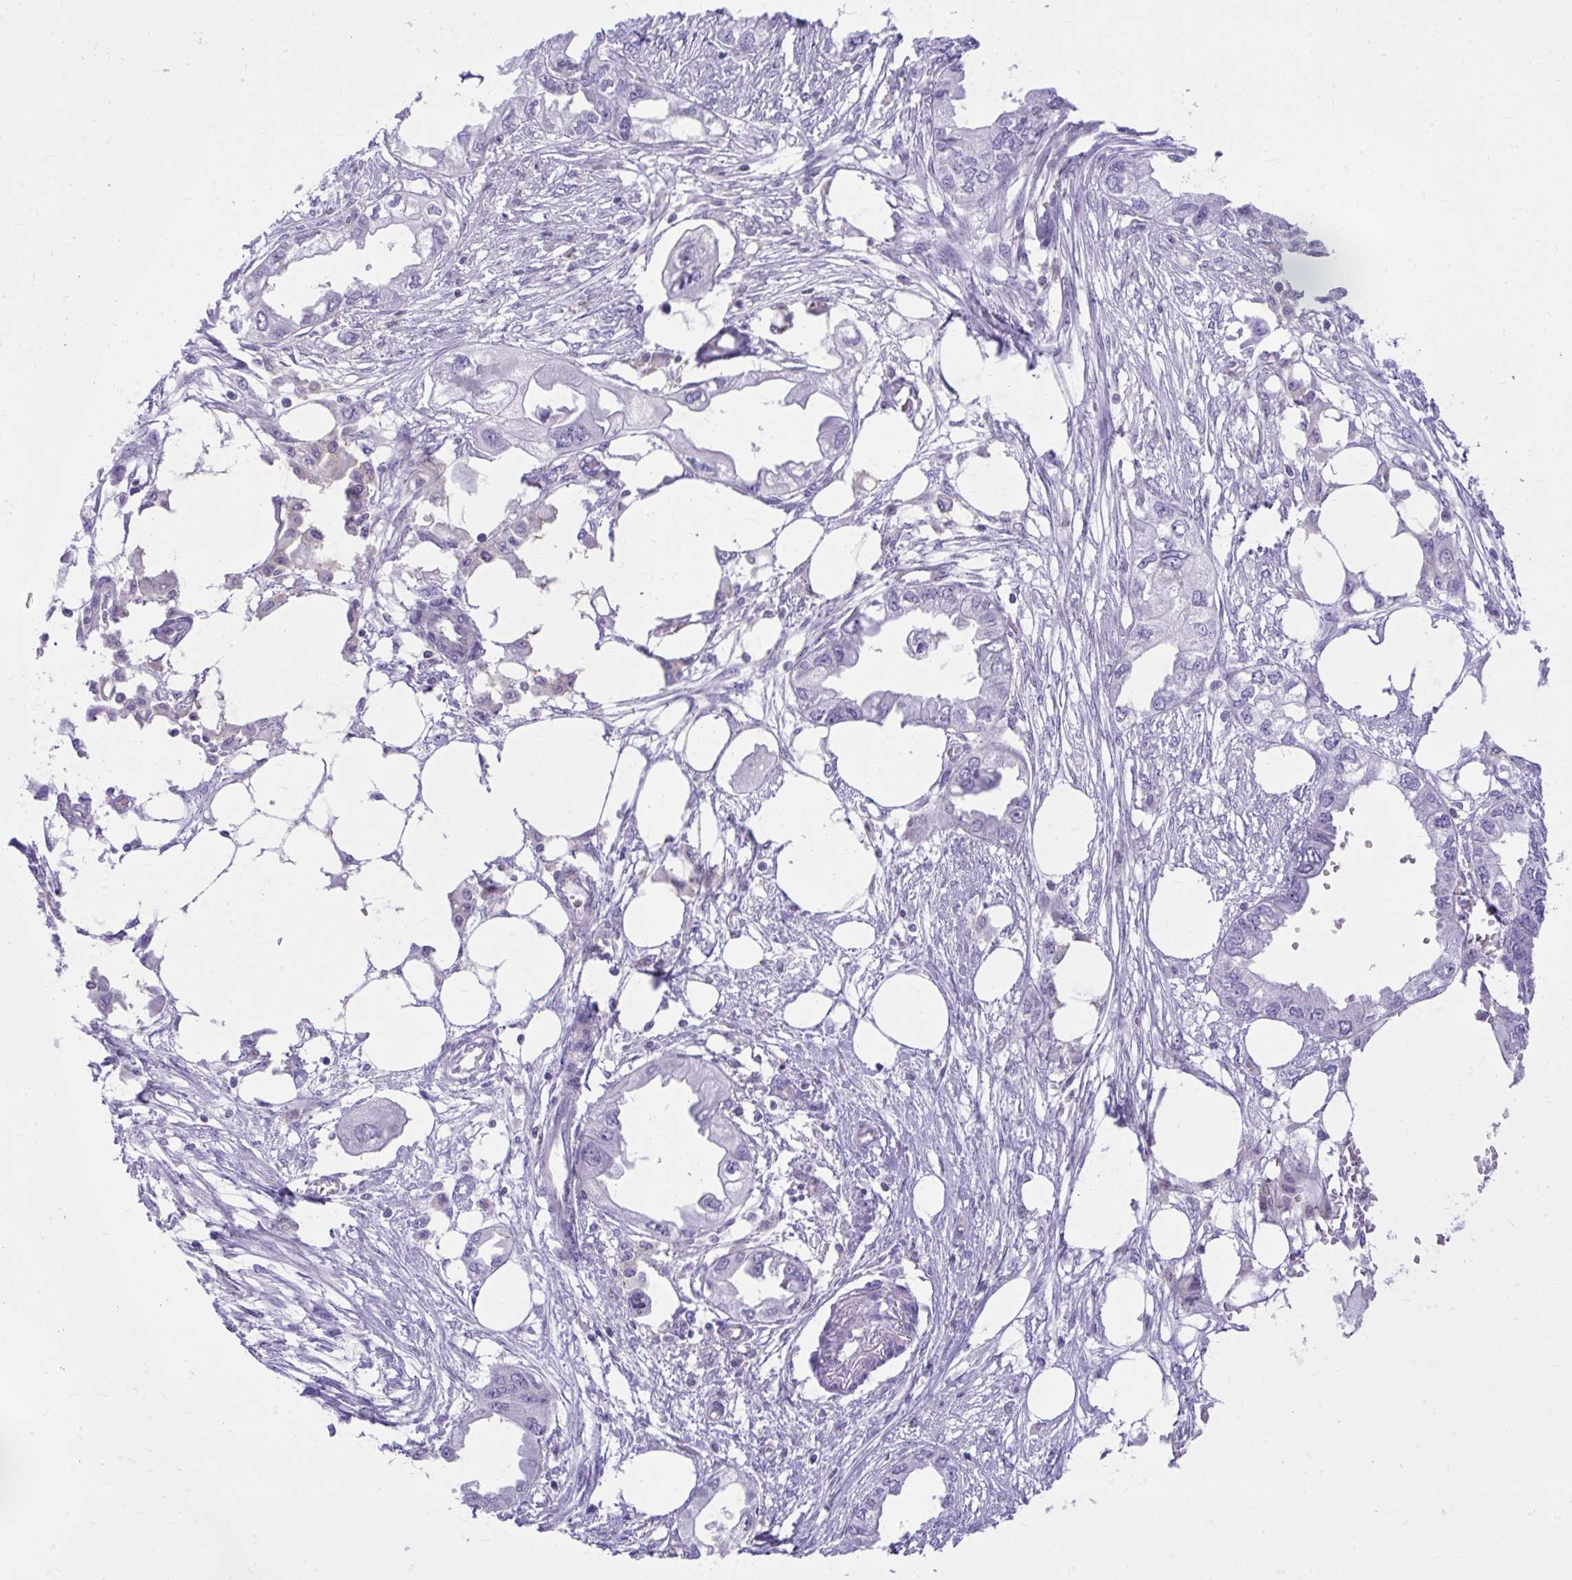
{"staining": {"intensity": "negative", "quantity": "none", "location": "none"}, "tissue": "endometrial cancer", "cell_type": "Tumor cells", "image_type": "cancer", "snomed": [{"axis": "morphology", "description": "Adenocarcinoma, NOS"}, {"axis": "morphology", "description": "Adenocarcinoma, metastatic, NOS"}, {"axis": "topography", "description": "Adipose tissue"}, {"axis": "topography", "description": "Endometrium"}], "caption": "Immunohistochemical staining of human endometrial metastatic adenocarcinoma shows no significant staining in tumor cells.", "gene": "GPRIN3", "patient": {"sex": "female", "age": 67}}